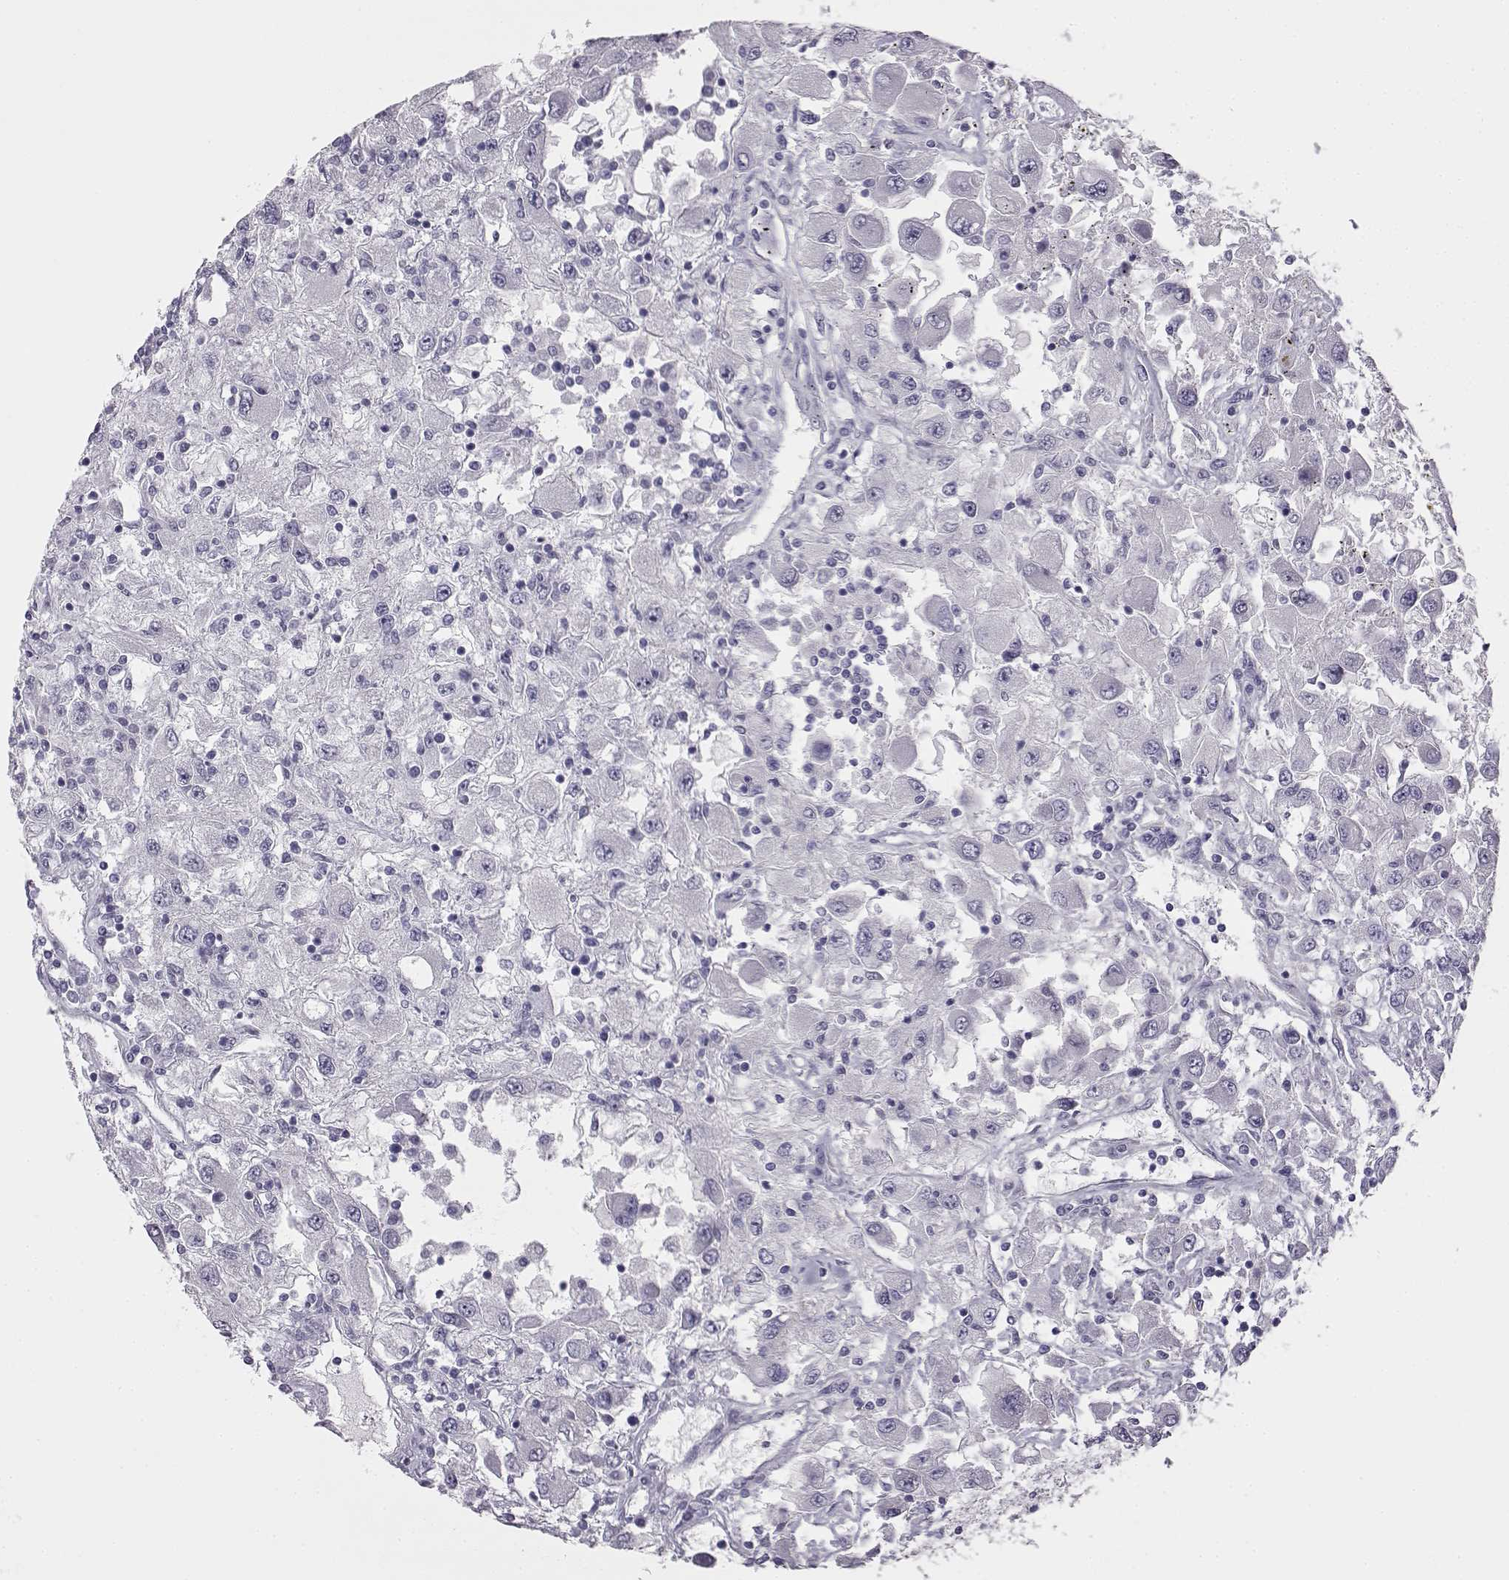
{"staining": {"intensity": "negative", "quantity": "none", "location": "none"}, "tissue": "renal cancer", "cell_type": "Tumor cells", "image_type": "cancer", "snomed": [{"axis": "morphology", "description": "Adenocarcinoma, NOS"}, {"axis": "topography", "description": "Kidney"}], "caption": "Immunohistochemistry (IHC) of adenocarcinoma (renal) displays no positivity in tumor cells.", "gene": "VGF", "patient": {"sex": "female", "age": 67}}